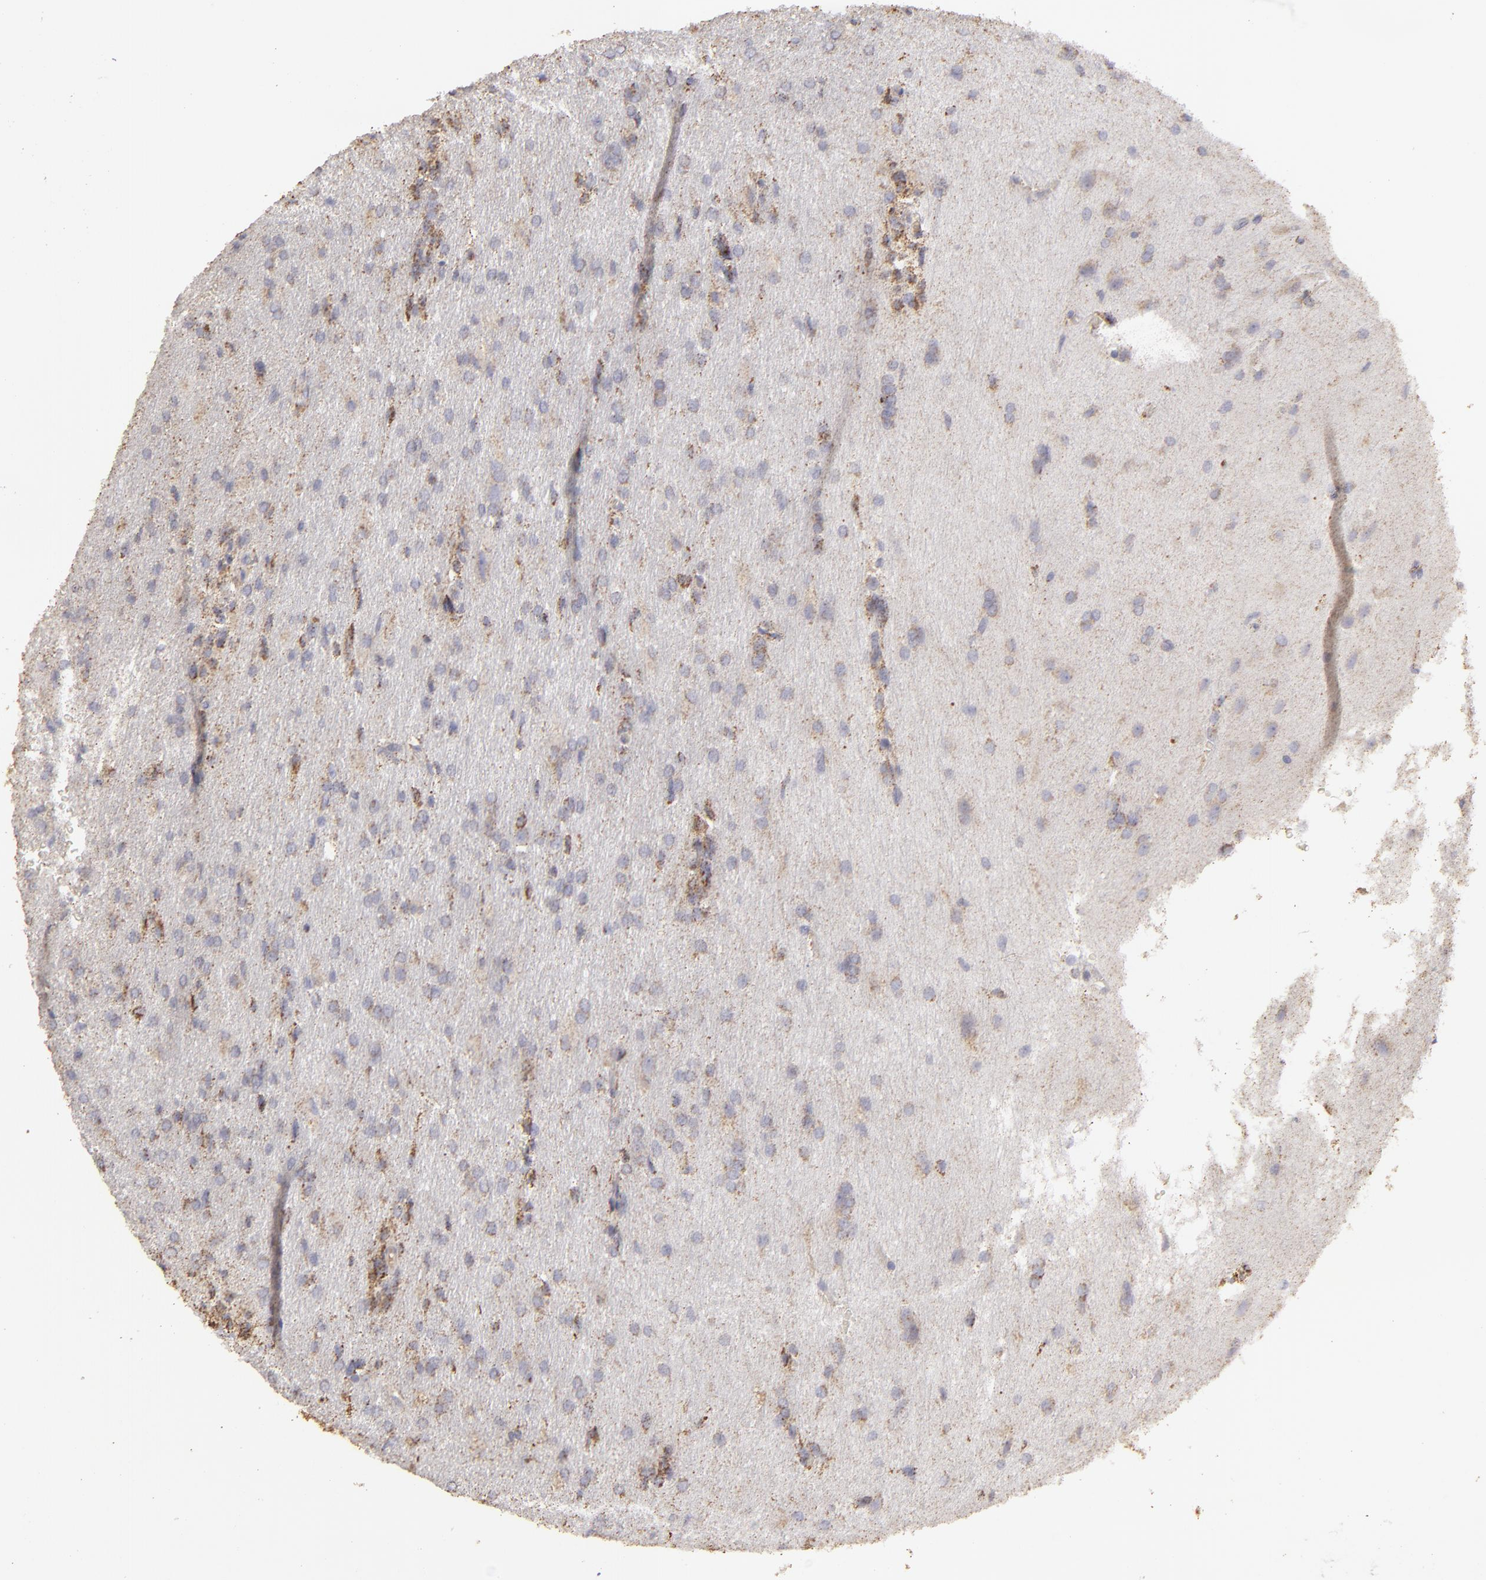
{"staining": {"intensity": "weak", "quantity": "25%-75%", "location": "cytoplasmic/membranous"}, "tissue": "glioma", "cell_type": "Tumor cells", "image_type": "cancer", "snomed": [{"axis": "morphology", "description": "Glioma, malignant, High grade"}, {"axis": "topography", "description": "Brain"}], "caption": "Protein analysis of glioma tissue shows weak cytoplasmic/membranous staining in about 25%-75% of tumor cells.", "gene": "CFB", "patient": {"sex": "male", "age": 68}}